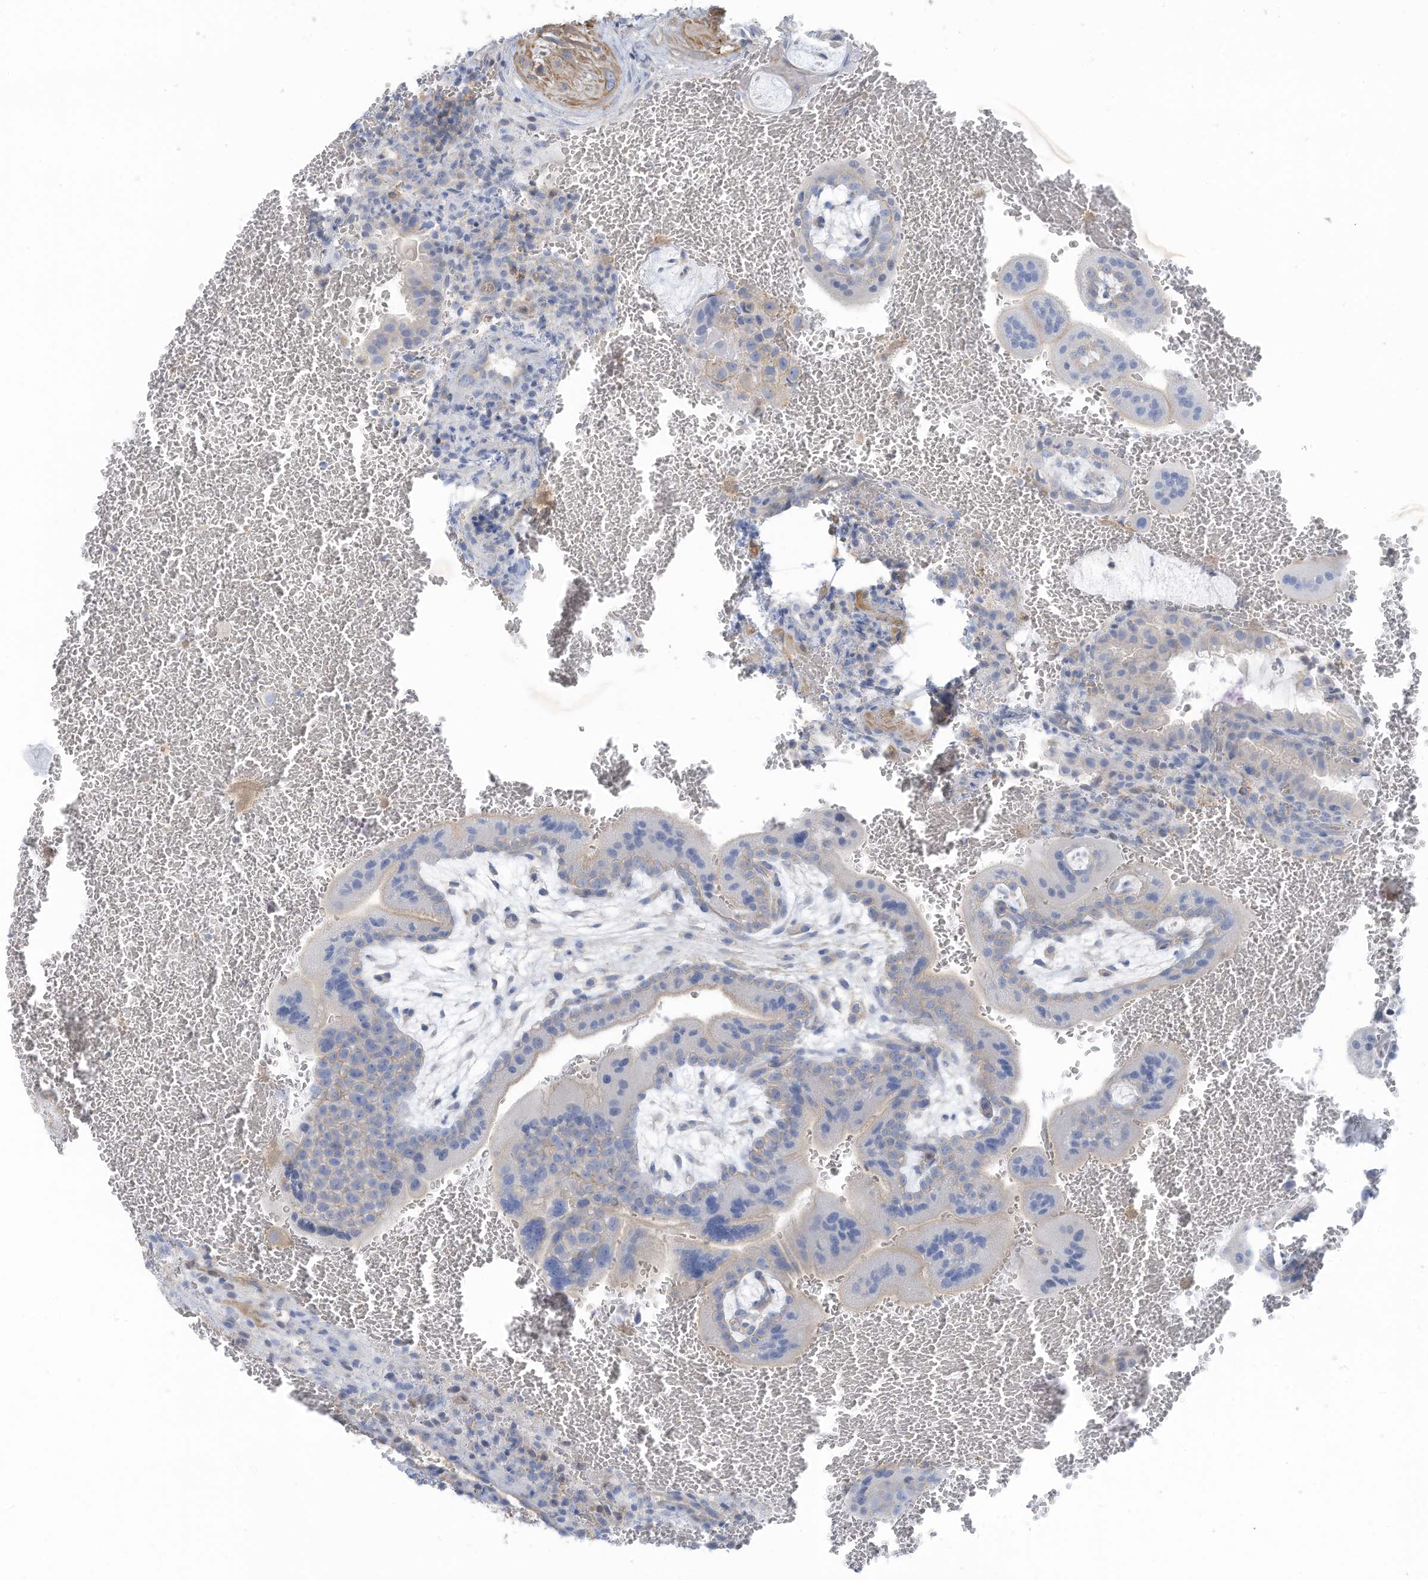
{"staining": {"intensity": "weak", "quantity": "<25%", "location": "cytoplasmic/membranous"}, "tissue": "placenta", "cell_type": "Trophoblastic cells", "image_type": "normal", "snomed": [{"axis": "morphology", "description": "Normal tissue, NOS"}, {"axis": "topography", "description": "Placenta"}], "caption": "DAB immunohistochemical staining of benign placenta shows no significant positivity in trophoblastic cells. (Brightfield microscopy of DAB immunohistochemistry (IHC) at high magnification).", "gene": "ZNF846", "patient": {"sex": "female", "age": 35}}